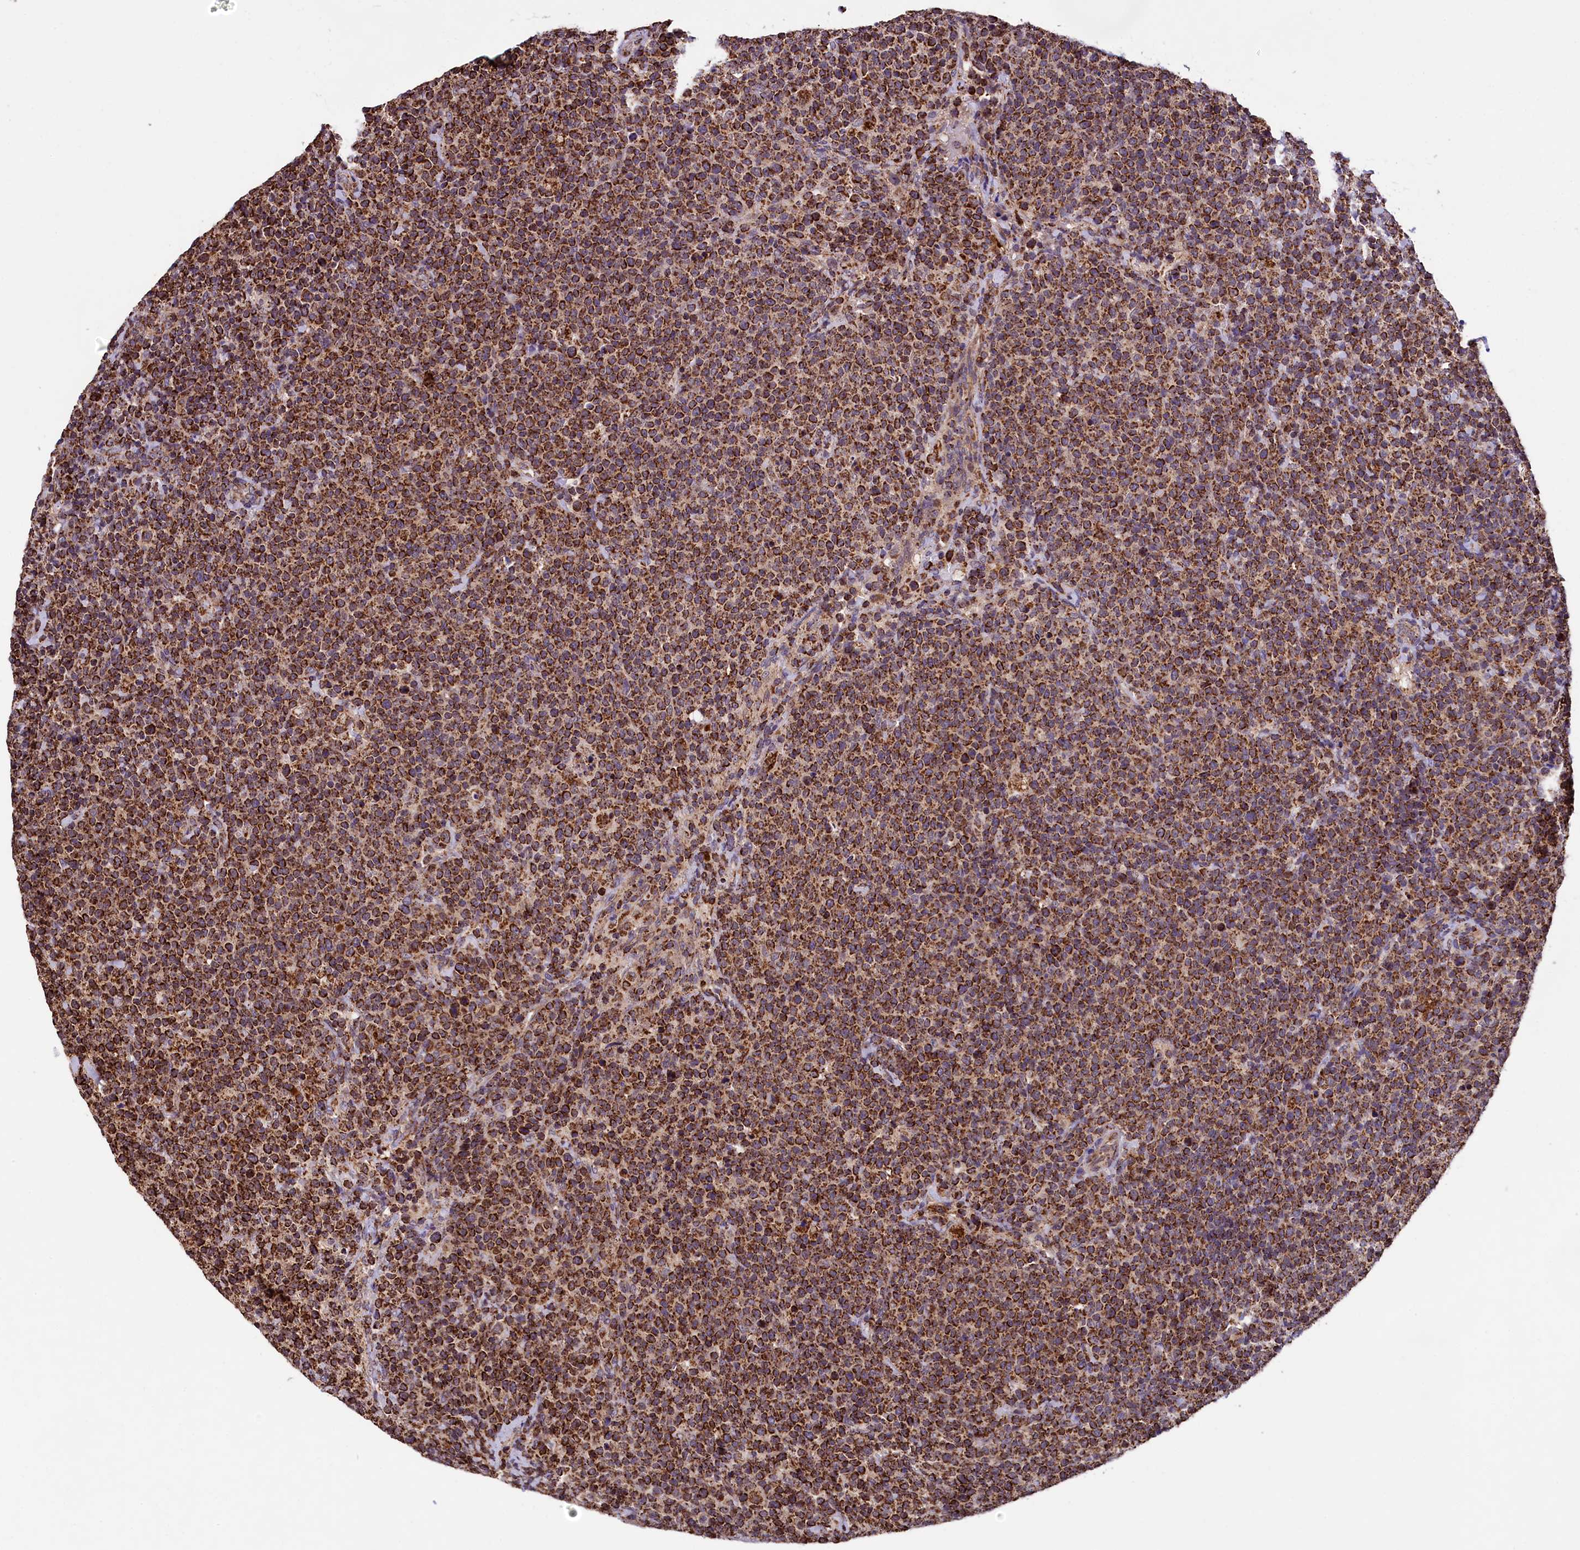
{"staining": {"intensity": "moderate", "quantity": ">75%", "location": "cytoplasmic/membranous"}, "tissue": "lymphoma", "cell_type": "Tumor cells", "image_type": "cancer", "snomed": [{"axis": "morphology", "description": "Malignant lymphoma, non-Hodgkin's type, High grade"}, {"axis": "topography", "description": "Lymph node"}], "caption": "High-grade malignant lymphoma, non-Hodgkin's type tissue displays moderate cytoplasmic/membranous positivity in approximately >75% of tumor cells", "gene": "KLC2", "patient": {"sex": "male", "age": 61}}